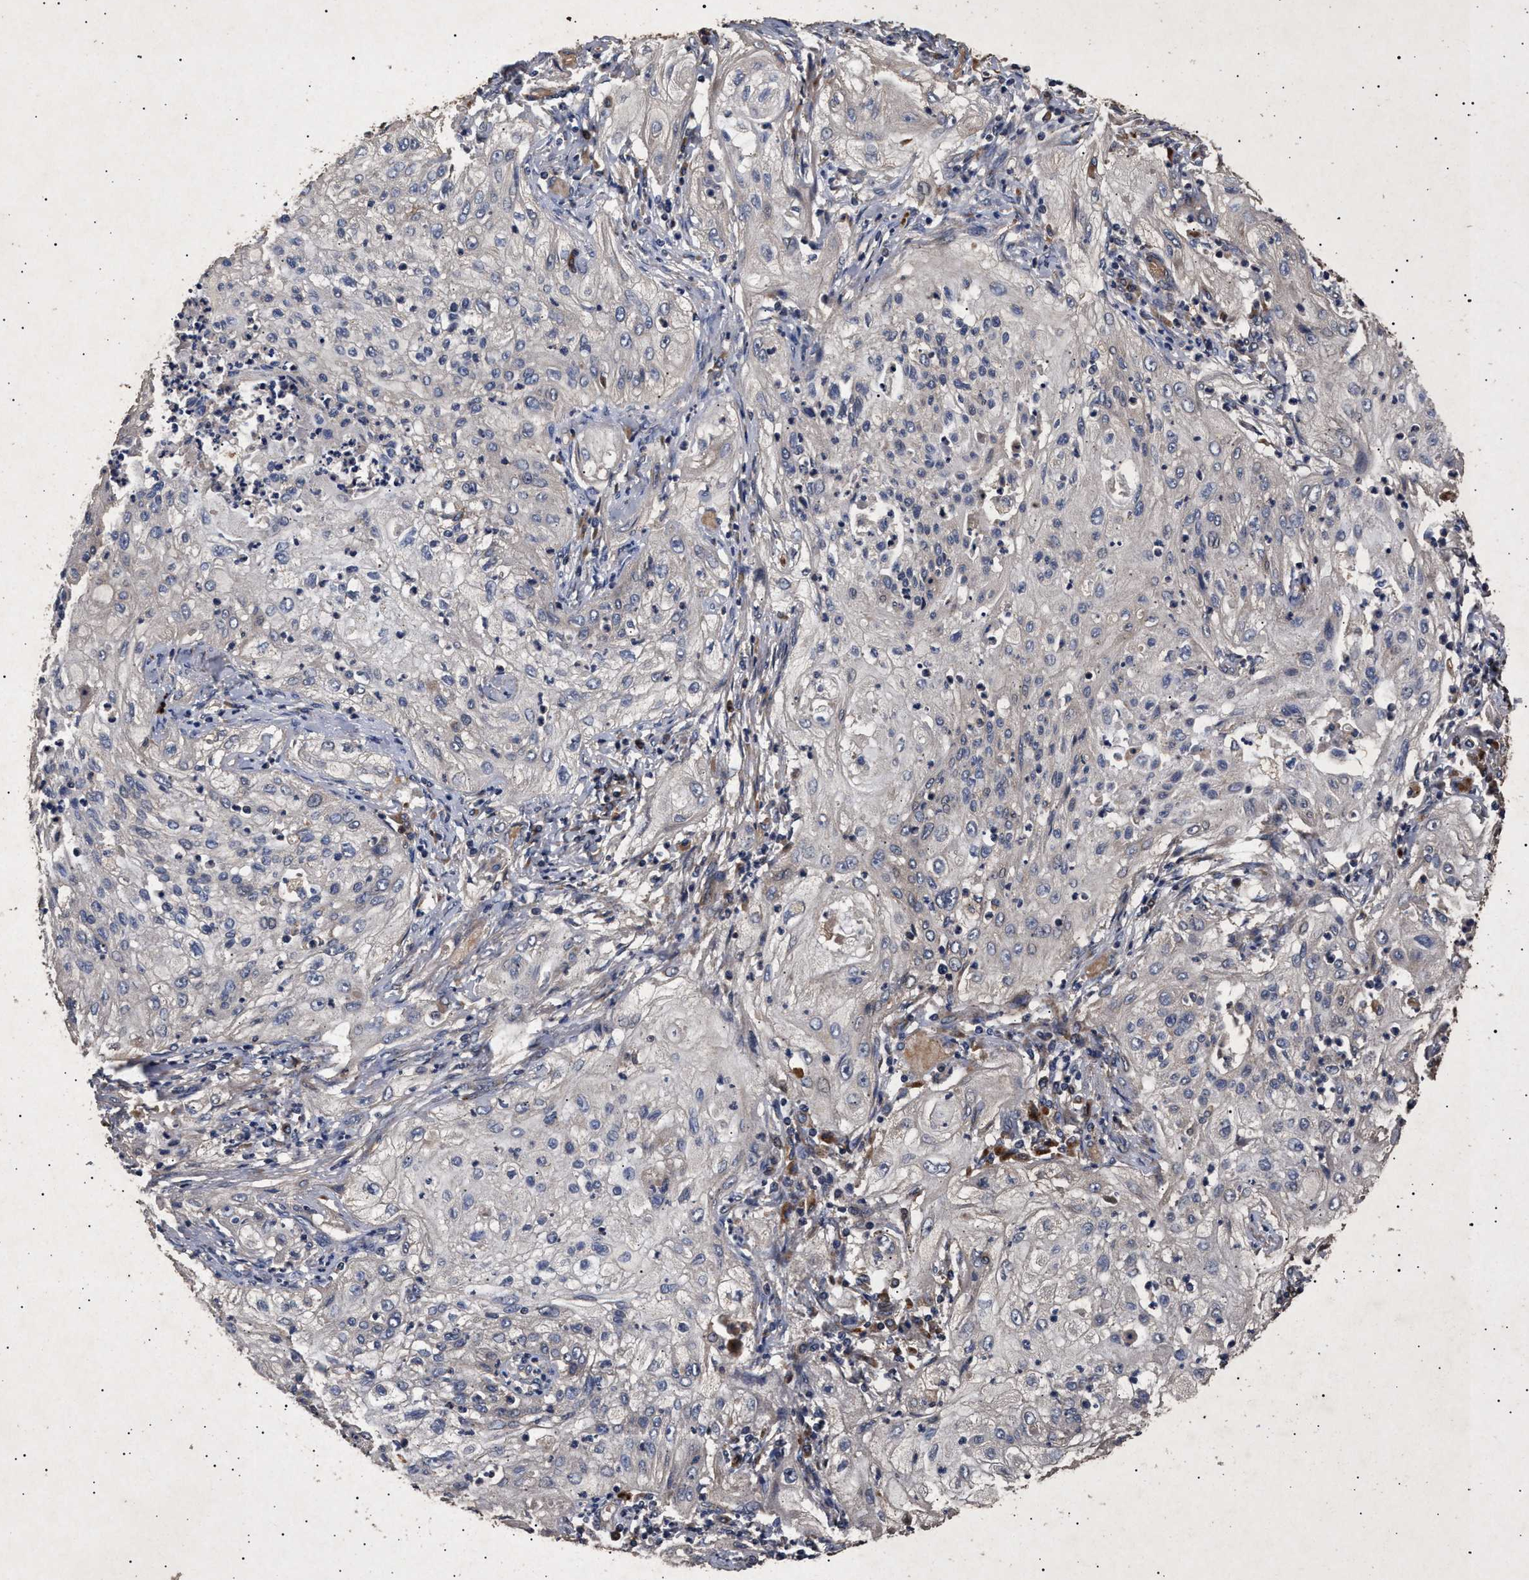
{"staining": {"intensity": "negative", "quantity": "none", "location": "none"}, "tissue": "lung cancer", "cell_type": "Tumor cells", "image_type": "cancer", "snomed": [{"axis": "morphology", "description": "Inflammation, NOS"}, {"axis": "morphology", "description": "Squamous cell carcinoma, NOS"}, {"axis": "topography", "description": "Lymph node"}, {"axis": "topography", "description": "Soft tissue"}, {"axis": "topography", "description": "Lung"}], "caption": "Protein analysis of lung squamous cell carcinoma exhibits no significant positivity in tumor cells.", "gene": "ITGB5", "patient": {"sex": "male", "age": 66}}